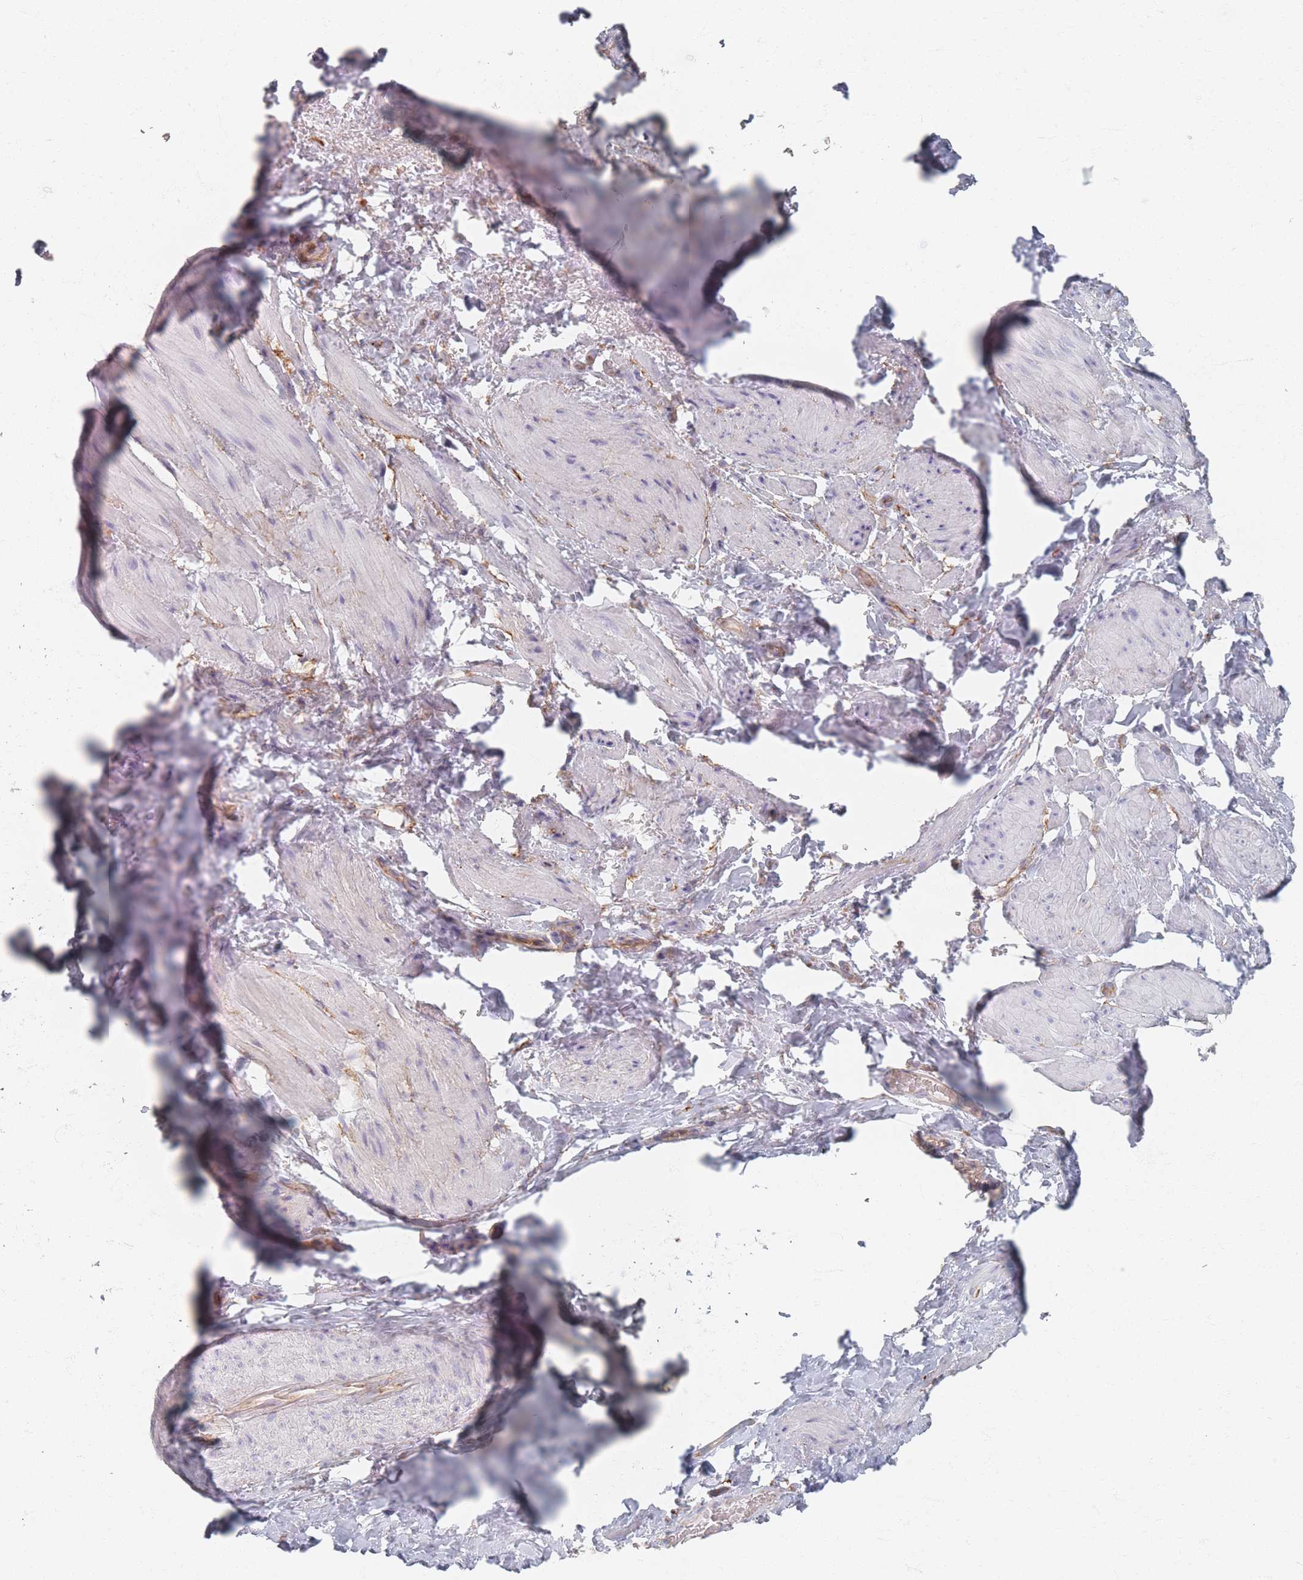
{"staining": {"intensity": "negative", "quantity": "none", "location": "none"}, "tissue": "smooth muscle", "cell_type": "Smooth muscle cells", "image_type": "normal", "snomed": [{"axis": "morphology", "description": "Normal tissue, NOS"}, {"axis": "topography", "description": "Smooth muscle"}, {"axis": "topography", "description": "Peripheral nerve tissue"}], "caption": "Immunohistochemical staining of normal human smooth muscle displays no significant staining in smooth muscle cells. Brightfield microscopy of immunohistochemistry (IHC) stained with DAB (3,3'-diaminobenzidine) (brown) and hematoxylin (blue), captured at high magnification.", "gene": "GNB1", "patient": {"sex": "male", "age": 69}}